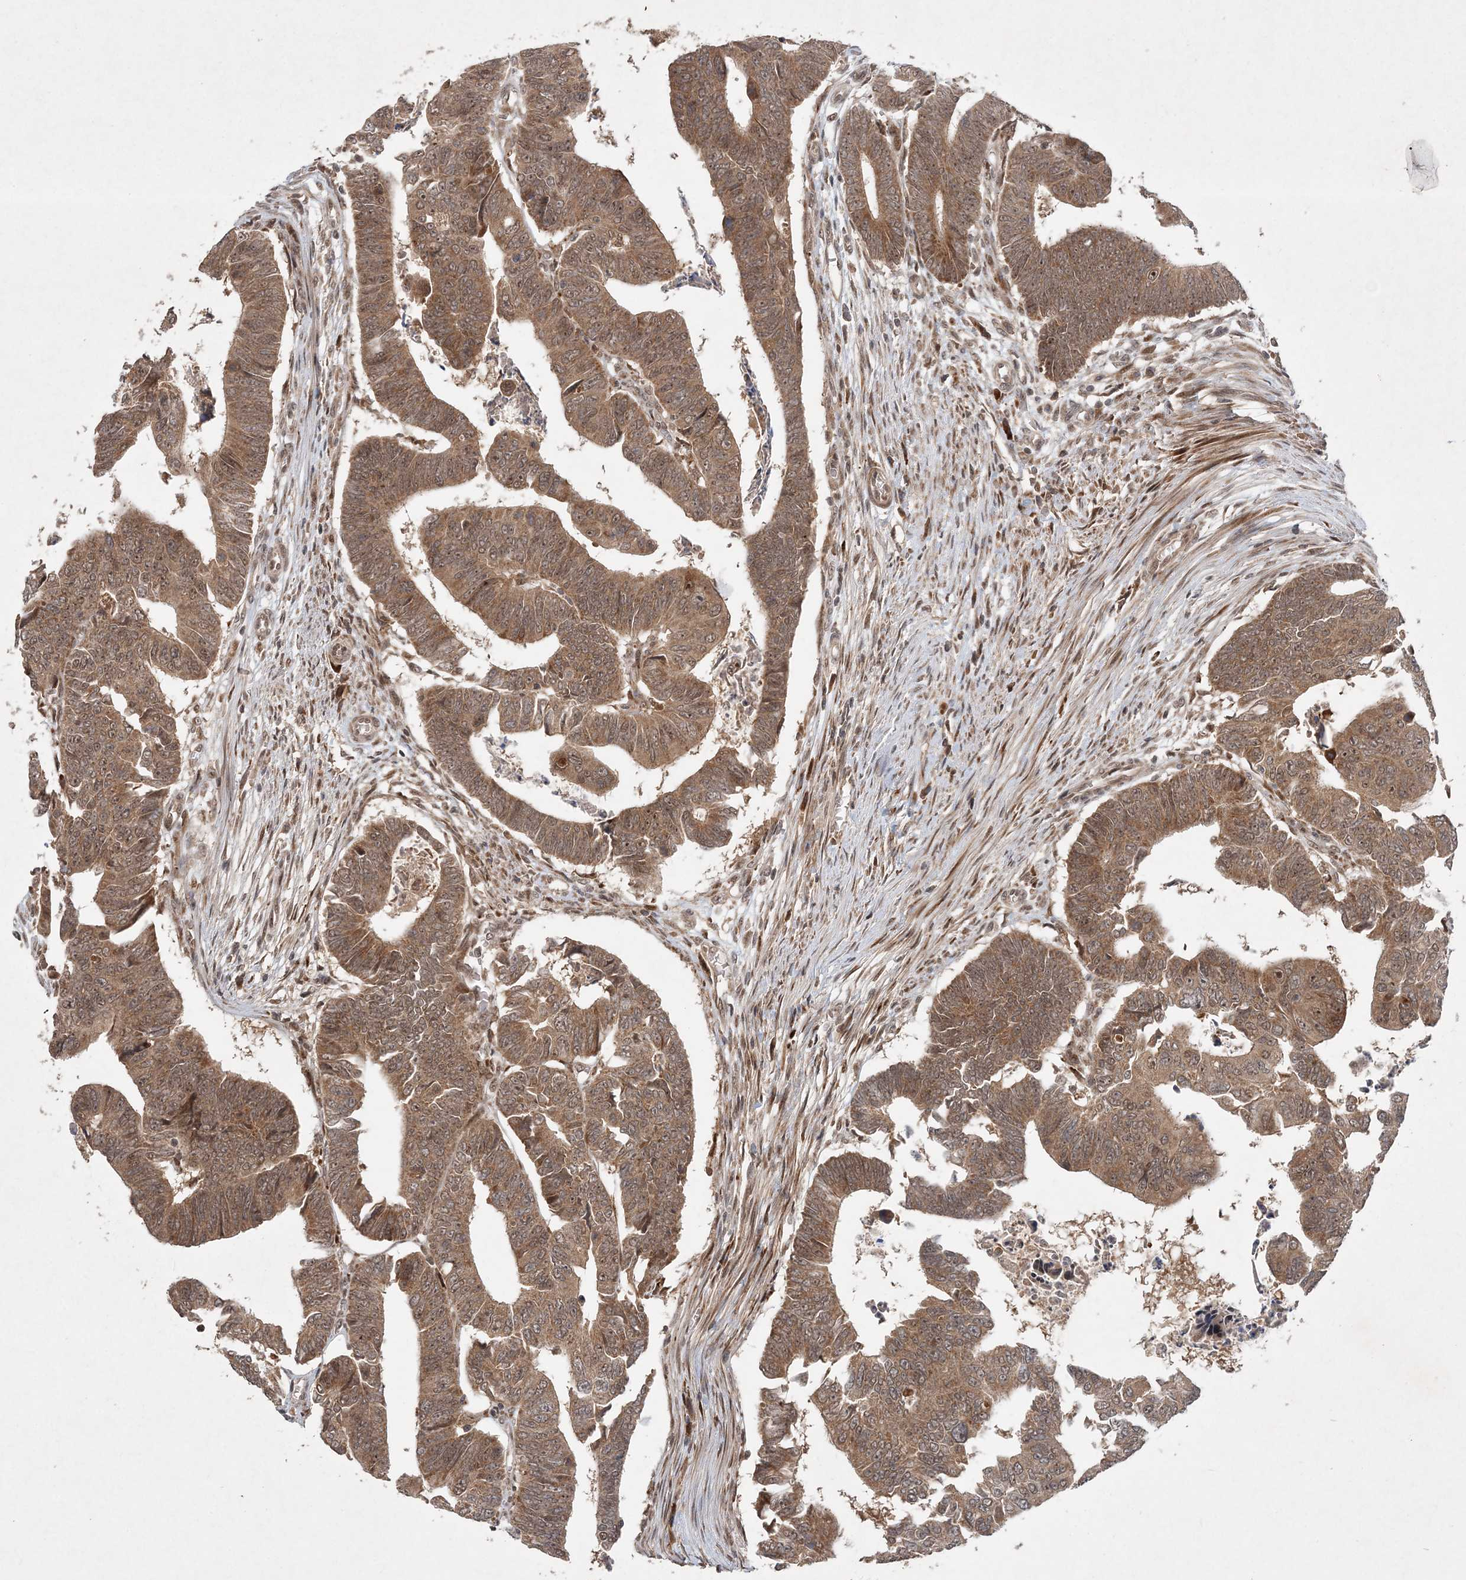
{"staining": {"intensity": "moderate", "quantity": ">75%", "location": "cytoplasmic/membranous,nuclear"}, "tissue": "colorectal cancer", "cell_type": "Tumor cells", "image_type": "cancer", "snomed": [{"axis": "morphology", "description": "Adenocarcinoma, NOS"}, {"axis": "topography", "description": "Rectum"}], "caption": "This micrograph displays immunohistochemistry (IHC) staining of human colorectal cancer (adenocarcinoma), with medium moderate cytoplasmic/membranous and nuclear staining in about >75% of tumor cells.", "gene": "UBR3", "patient": {"sex": "female", "age": 65}}